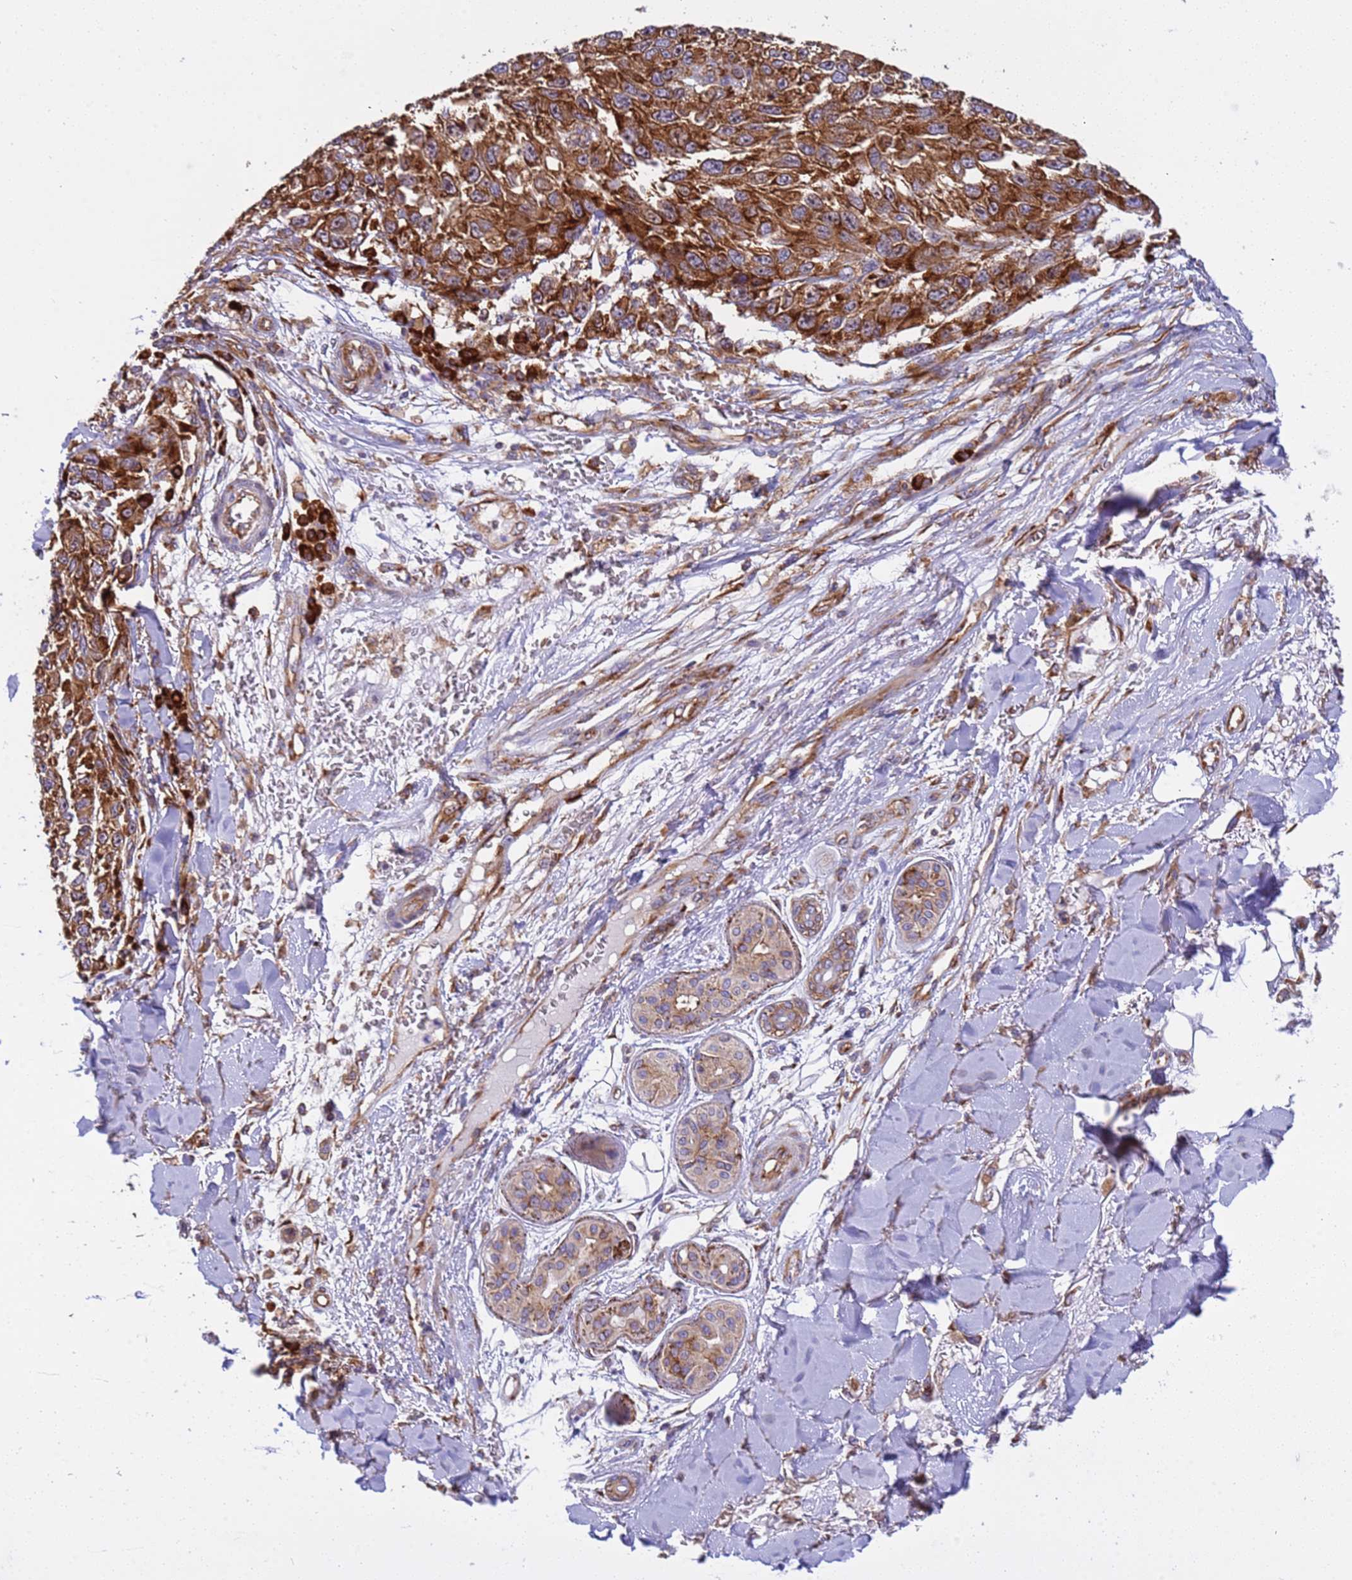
{"staining": {"intensity": "strong", "quantity": ">75%", "location": "cytoplasmic/membranous,nuclear"}, "tissue": "melanoma", "cell_type": "Tumor cells", "image_type": "cancer", "snomed": [{"axis": "morphology", "description": "Normal tissue, NOS"}, {"axis": "morphology", "description": "Malignant melanoma, NOS"}, {"axis": "topography", "description": "Skin"}], "caption": "Immunohistochemistry of human malignant melanoma demonstrates high levels of strong cytoplasmic/membranous and nuclear expression in approximately >75% of tumor cells. The protein is shown in brown color, while the nuclei are stained blue.", "gene": "RPL36", "patient": {"sex": "female", "age": 96}}